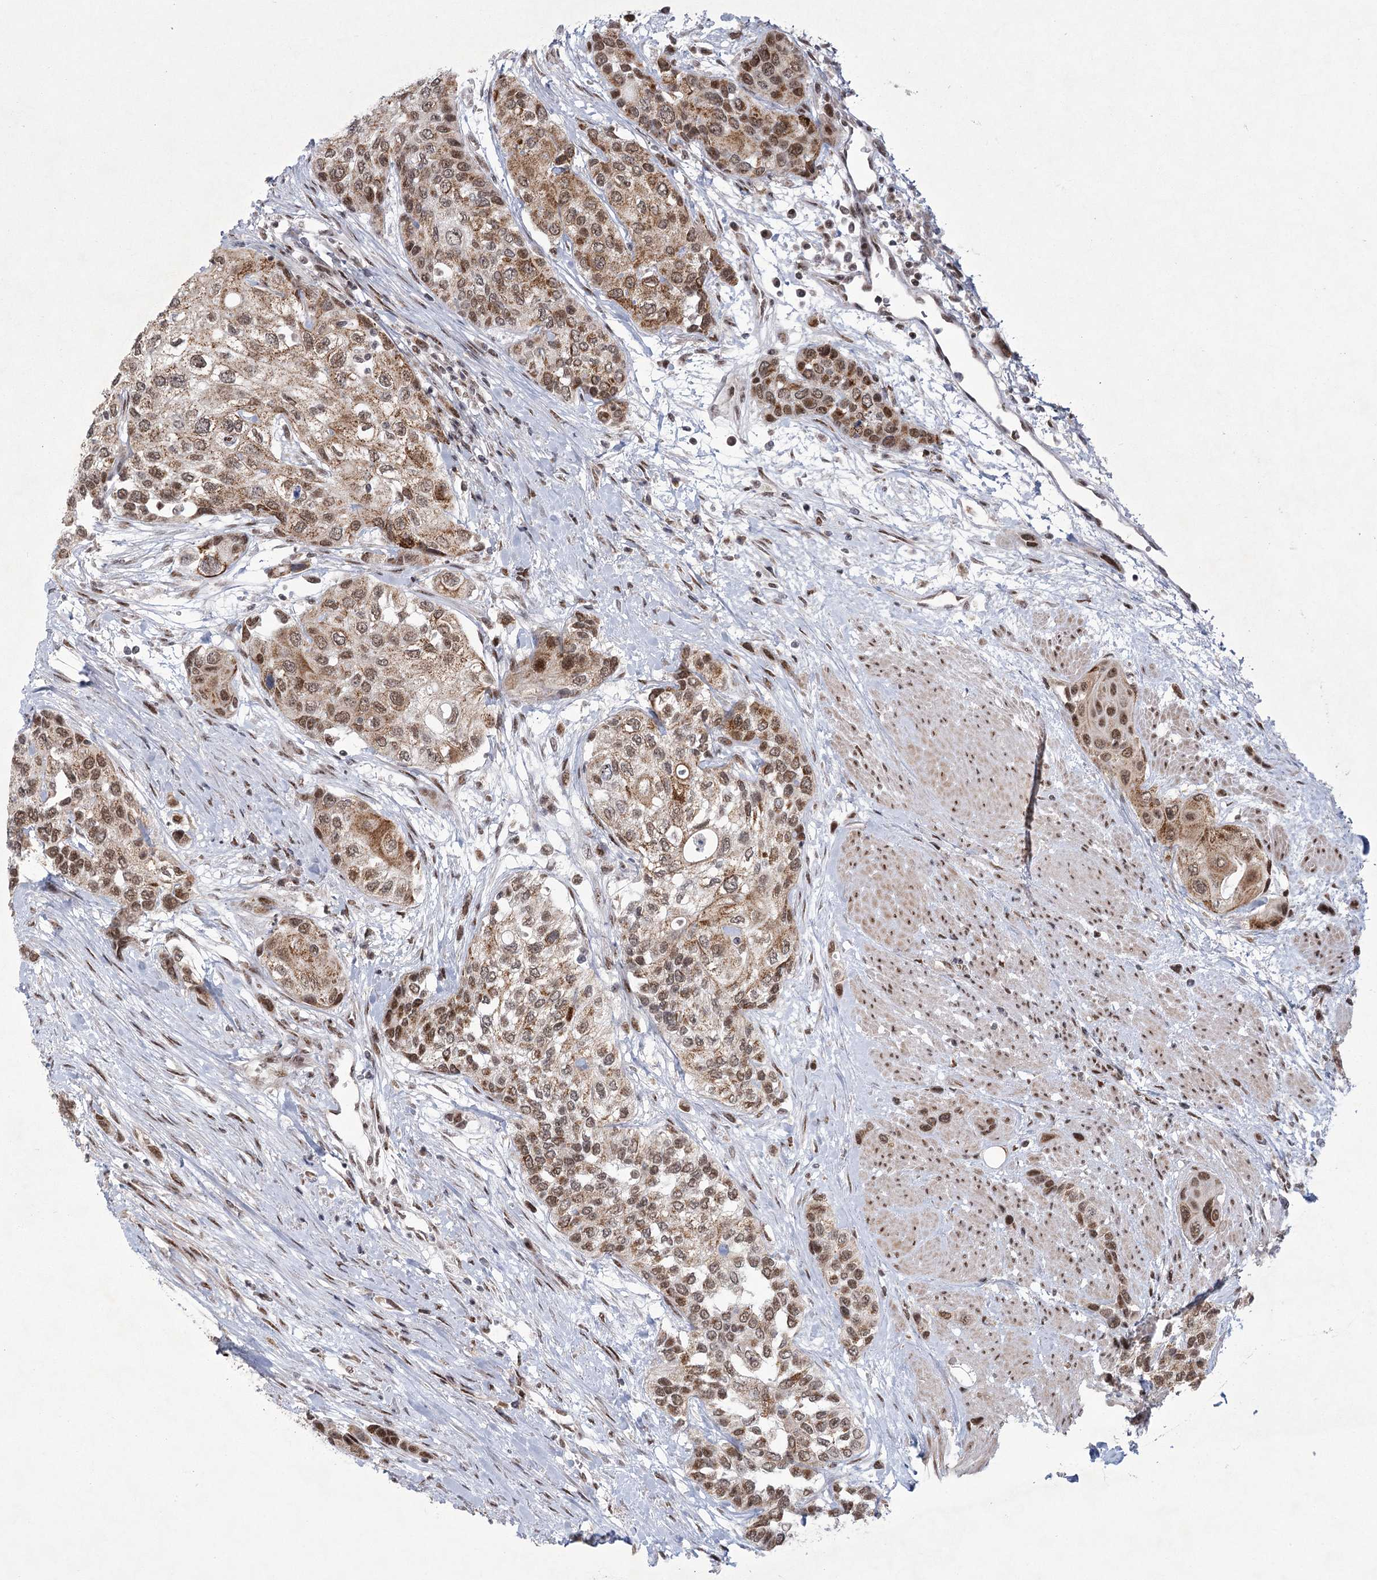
{"staining": {"intensity": "moderate", "quantity": ">75%", "location": "cytoplasmic/membranous,nuclear"}, "tissue": "urothelial cancer", "cell_type": "Tumor cells", "image_type": "cancer", "snomed": [{"axis": "morphology", "description": "Normal tissue, NOS"}, {"axis": "morphology", "description": "Urothelial carcinoma, High grade"}, {"axis": "topography", "description": "Vascular tissue"}, {"axis": "topography", "description": "Urinary bladder"}], "caption": "Immunohistochemistry (IHC) of urothelial carcinoma (high-grade) exhibits medium levels of moderate cytoplasmic/membranous and nuclear staining in approximately >75% of tumor cells. (DAB (3,3'-diaminobenzidine) IHC with brightfield microscopy, high magnification).", "gene": "CIB4", "patient": {"sex": "female", "age": 56}}